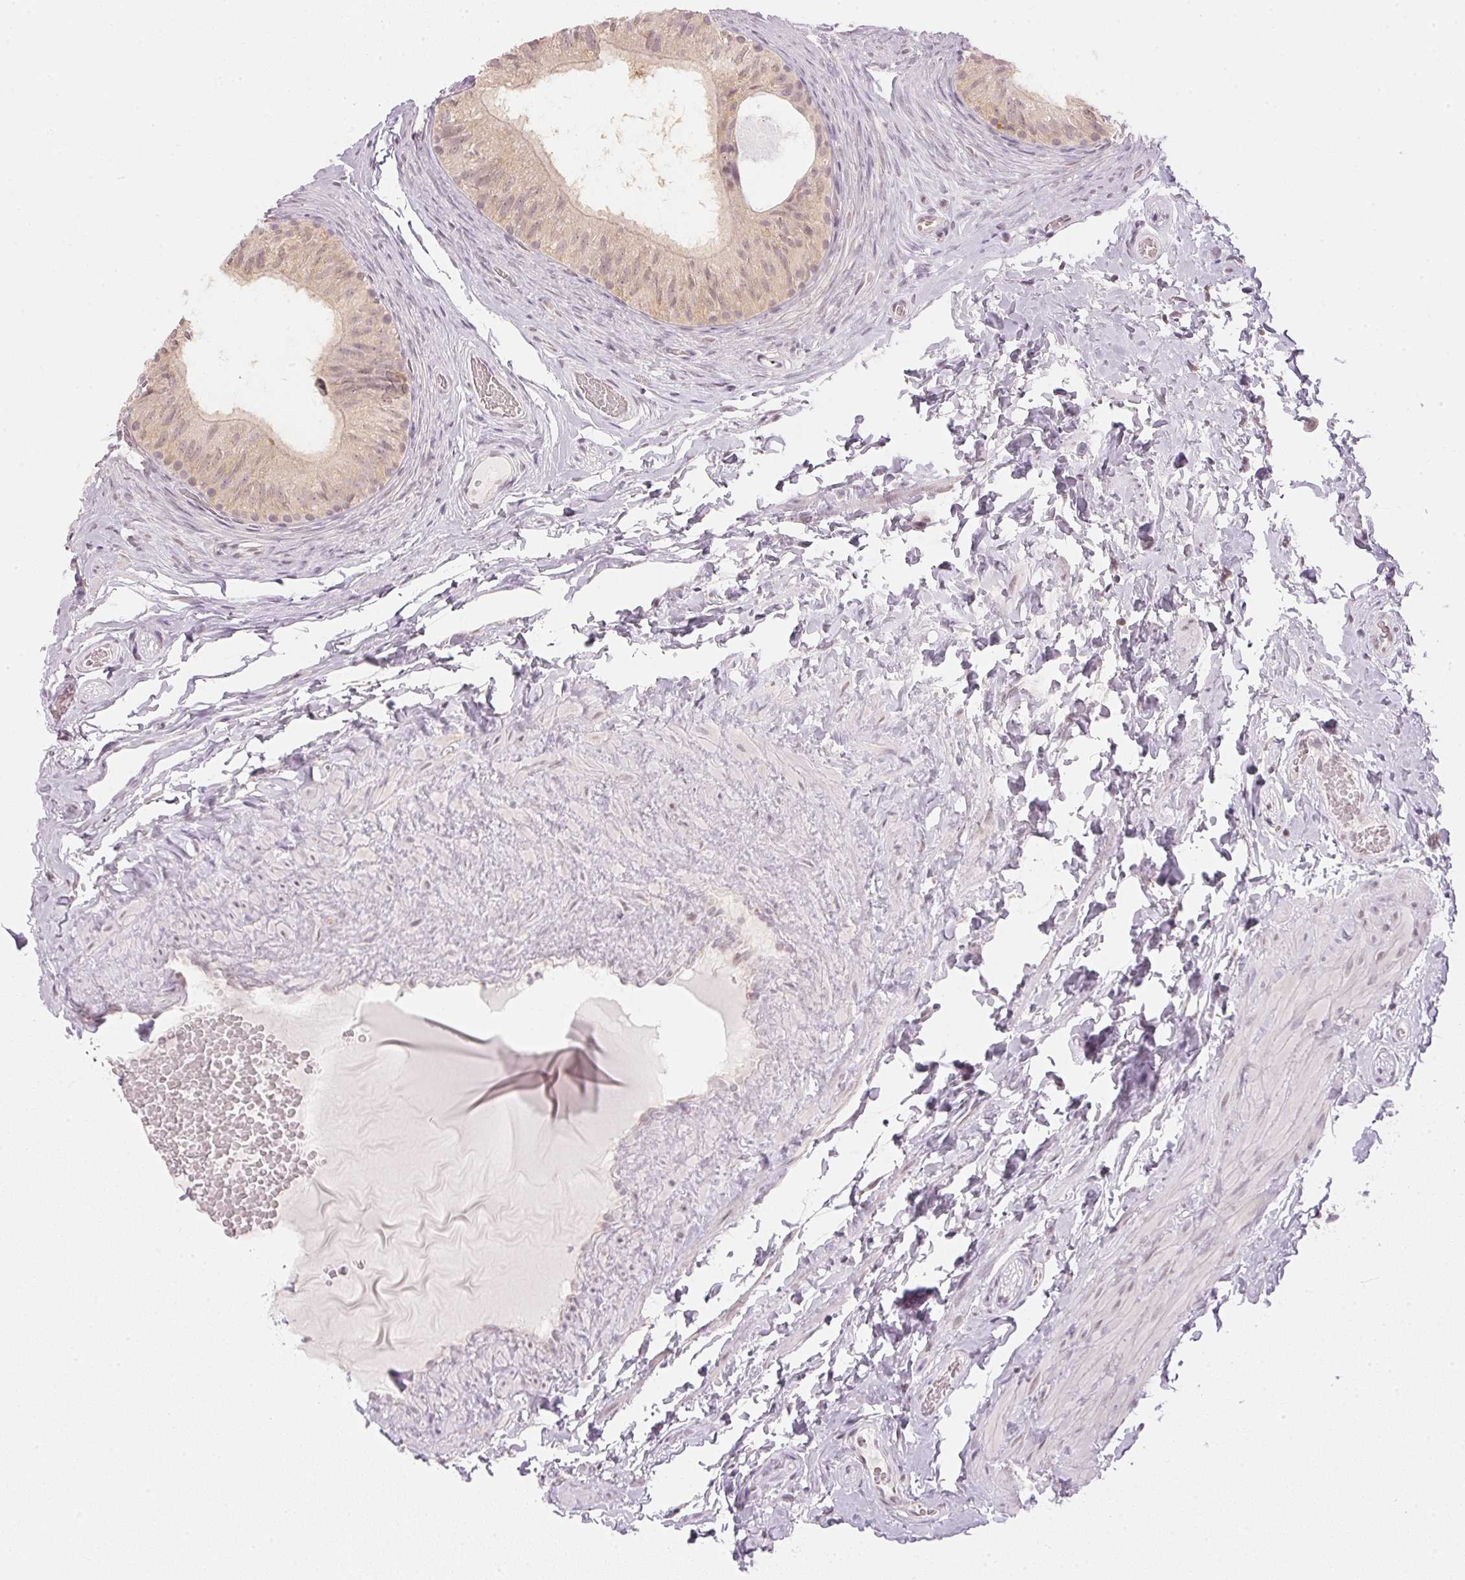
{"staining": {"intensity": "weak", "quantity": "<25%", "location": "cytoplasmic/membranous"}, "tissue": "epididymis", "cell_type": "Glandular cells", "image_type": "normal", "snomed": [{"axis": "morphology", "description": "Normal tissue, NOS"}, {"axis": "topography", "description": "Epididymis, spermatic cord, NOS"}, {"axis": "topography", "description": "Epididymis"}], "caption": "A high-resolution image shows immunohistochemistry (IHC) staining of unremarkable epididymis, which exhibits no significant positivity in glandular cells.", "gene": "KPRP", "patient": {"sex": "male", "age": 31}}